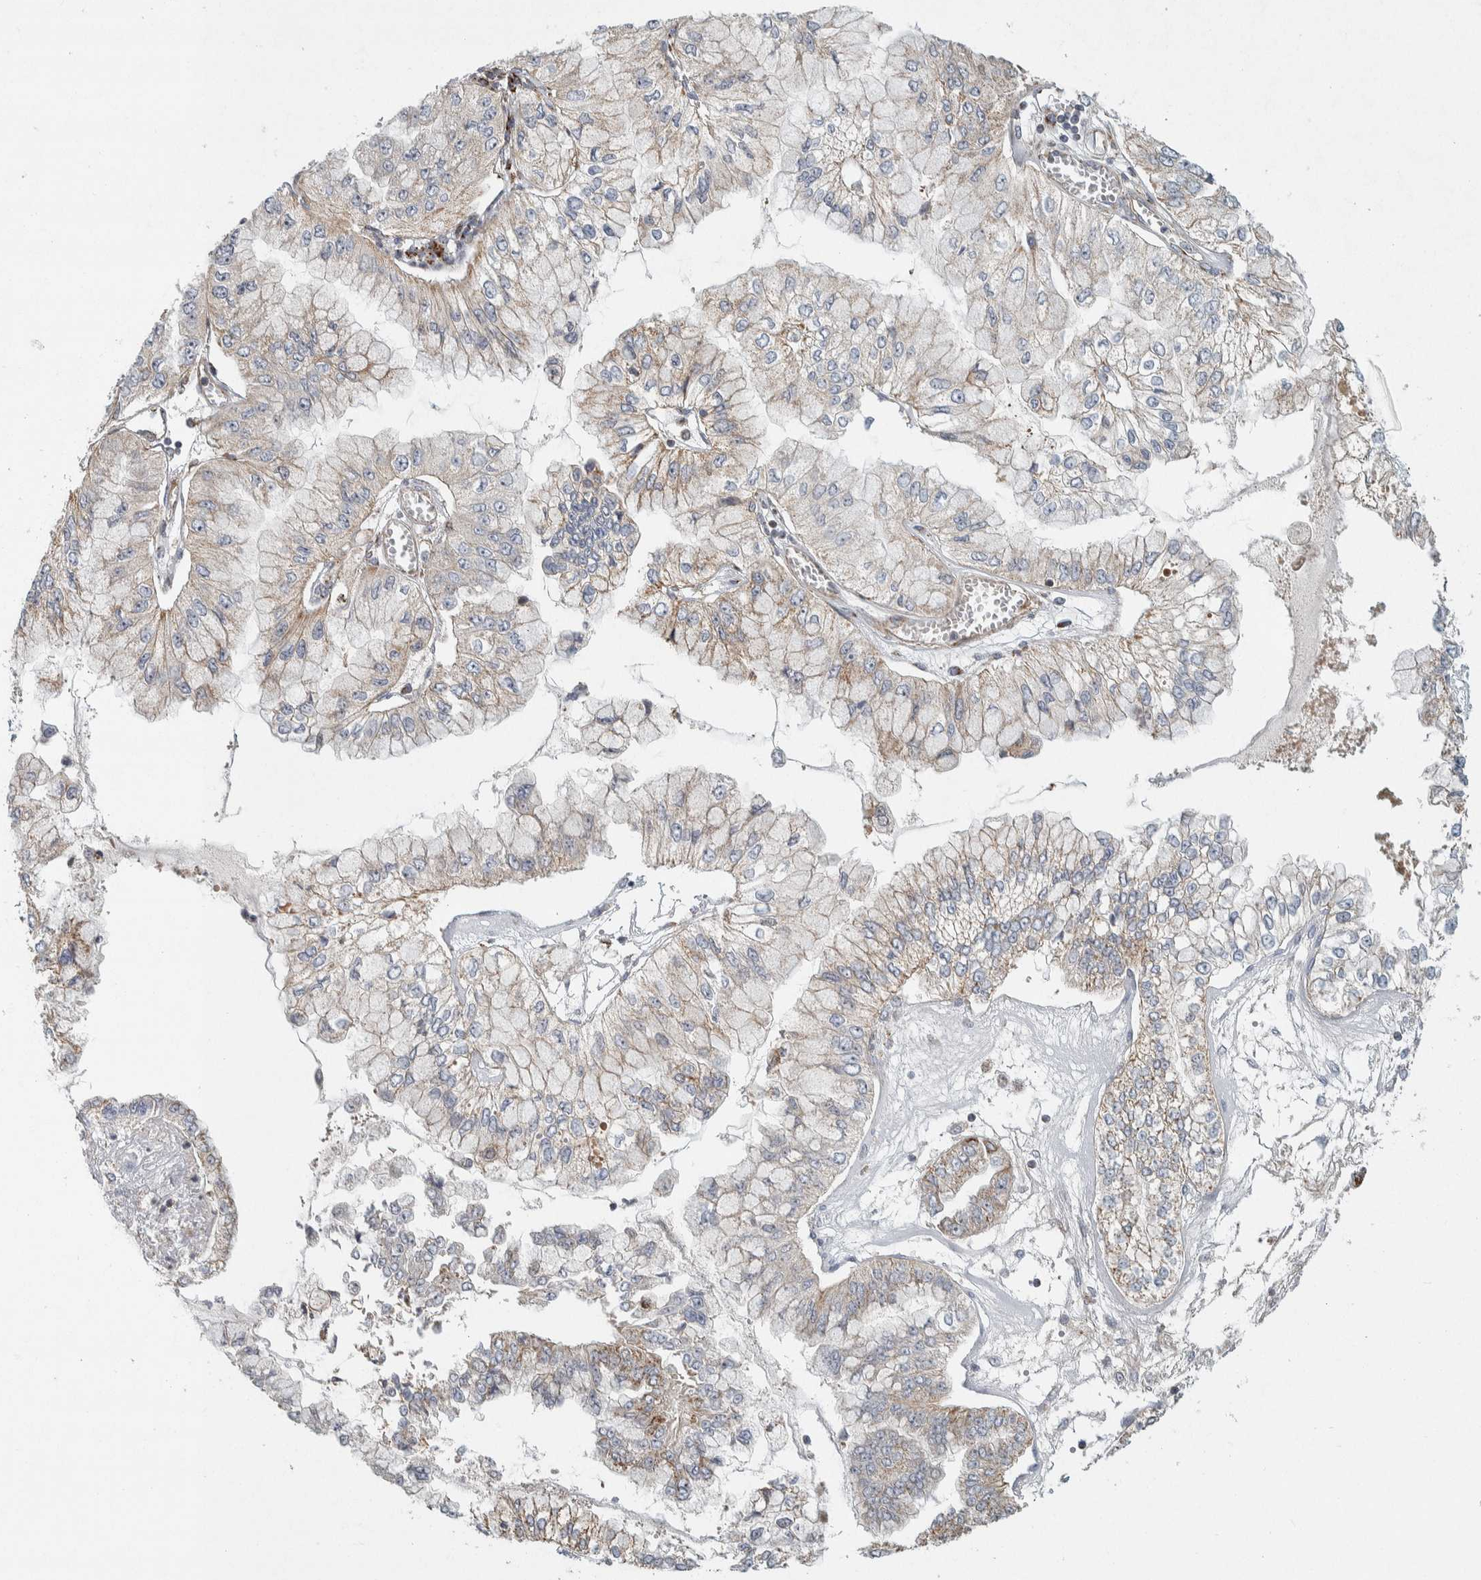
{"staining": {"intensity": "moderate", "quantity": "25%-75%", "location": "cytoplasmic/membranous"}, "tissue": "liver cancer", "cell_type": "Tumor cells", "image_type": "cancer", "snomed": [{"axis": "morphology", "description": "Cholangiocarcinoma"}, {"axis": "topography", "description": "Liver"}], "caption": "IHC (DAB (3,3'-diaminobenzidine)) staining of human cholangiocarcinoma (liver) displays moderate cytoplasmic/membranous protein positivity in approximately 25%-75% of tumor cells.", "gene": "AFP", "patient": {"sex": "female", "age": 79}}